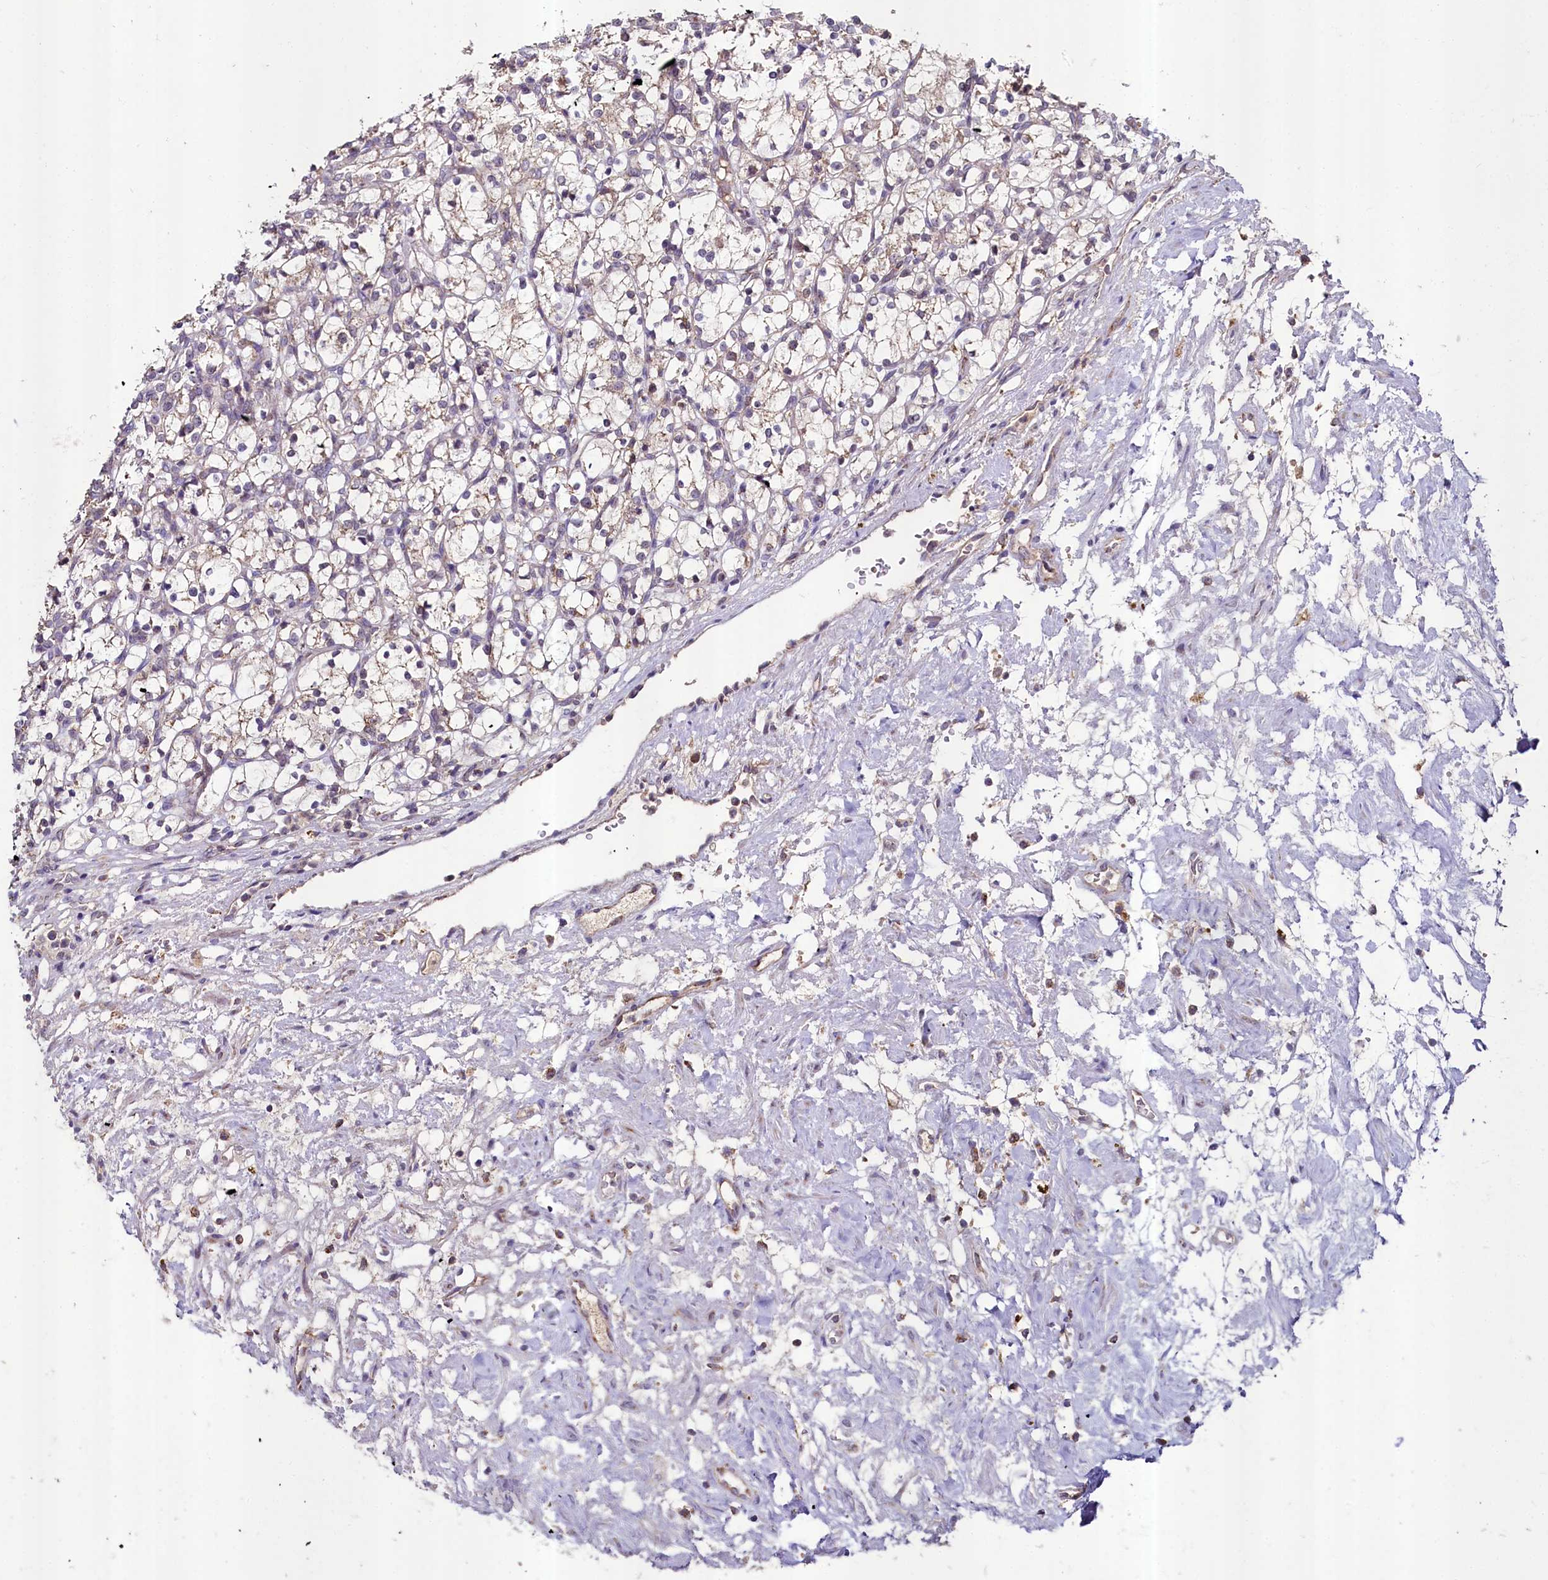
{"staining": {"intensity": "weak", "quantity": "<25%", "location": "cytoplasmic/membranous"}, "tissue": "renal cancer", "cell_type": "Tumor cells", "image_type": "cancer", "snomed": [{"axis": "morphology", "description": "Adenocarcinoma, NOS"}, {"axis": "topography", "description": "Kidney"}], "caption": "High magnification brightfield microscopy of renal adenocarcinoma stained with DAB (3,3'-diaminobenzidine) (brown) and counterstained with hematoxylin (blue): tumor cells show no significant staining.", "gene": "METTL4", "patient": {"sex": "female", "age": 69}}